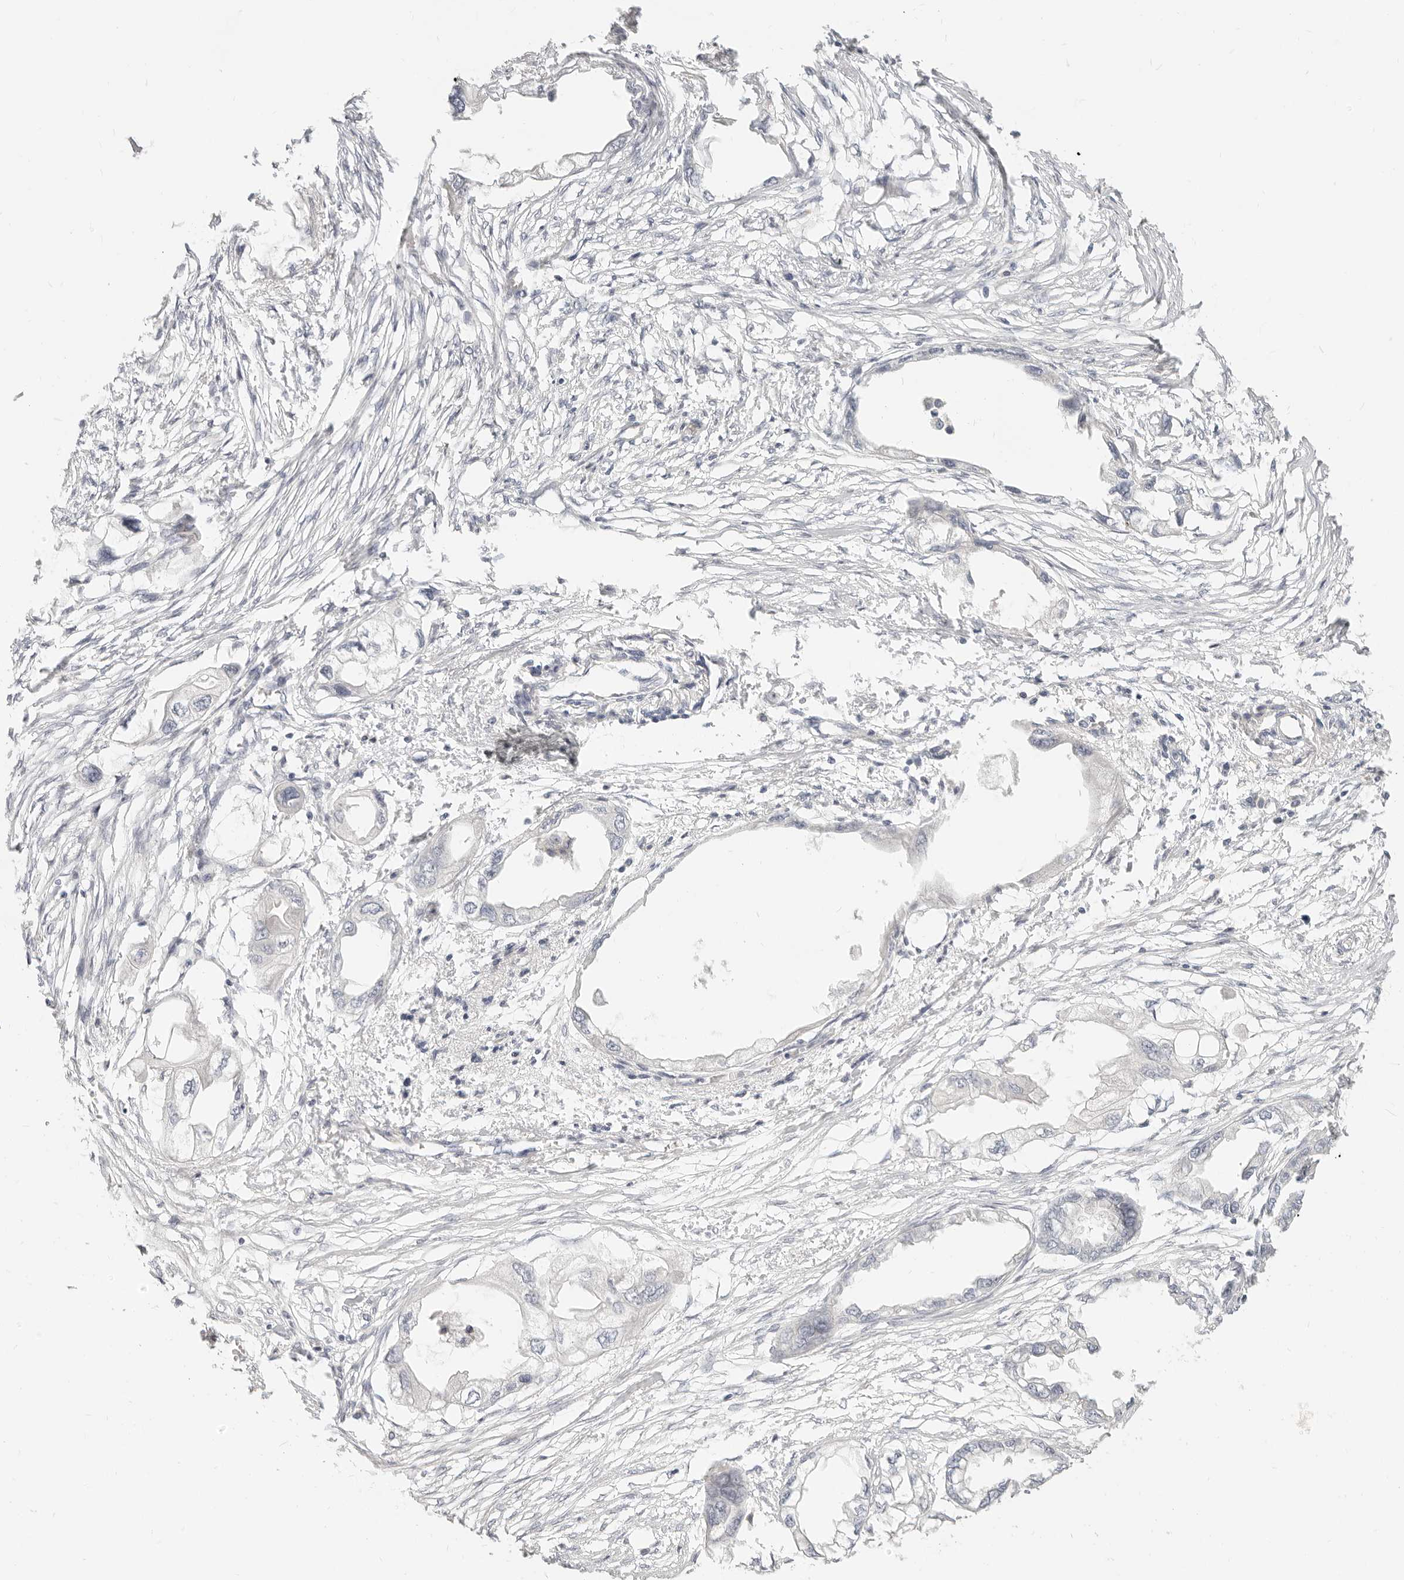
{"staining": {"intensity": "negative", "quantity": "none", "location": "none"}, "tissue": "endometrial cancer", "cell_type": "Tumor cells", "image_type": "cancer", "snomed": [{"axis": "morphology", "description": "Adenocarcinoma, NOS"}, {"axis": "morphology", "description": "Adenocarcinoma, metastatic, NOS"}, {"axis": "topography", "description": "Adipose tissue"}, {"axis": "topography", "description": "Endometrium"}], "caption": "Tumor cells are negative for brown protein staining in endometrial cancer.", "gene": "LTB4R2", "patient": {"sex": "female", "age": 67}}